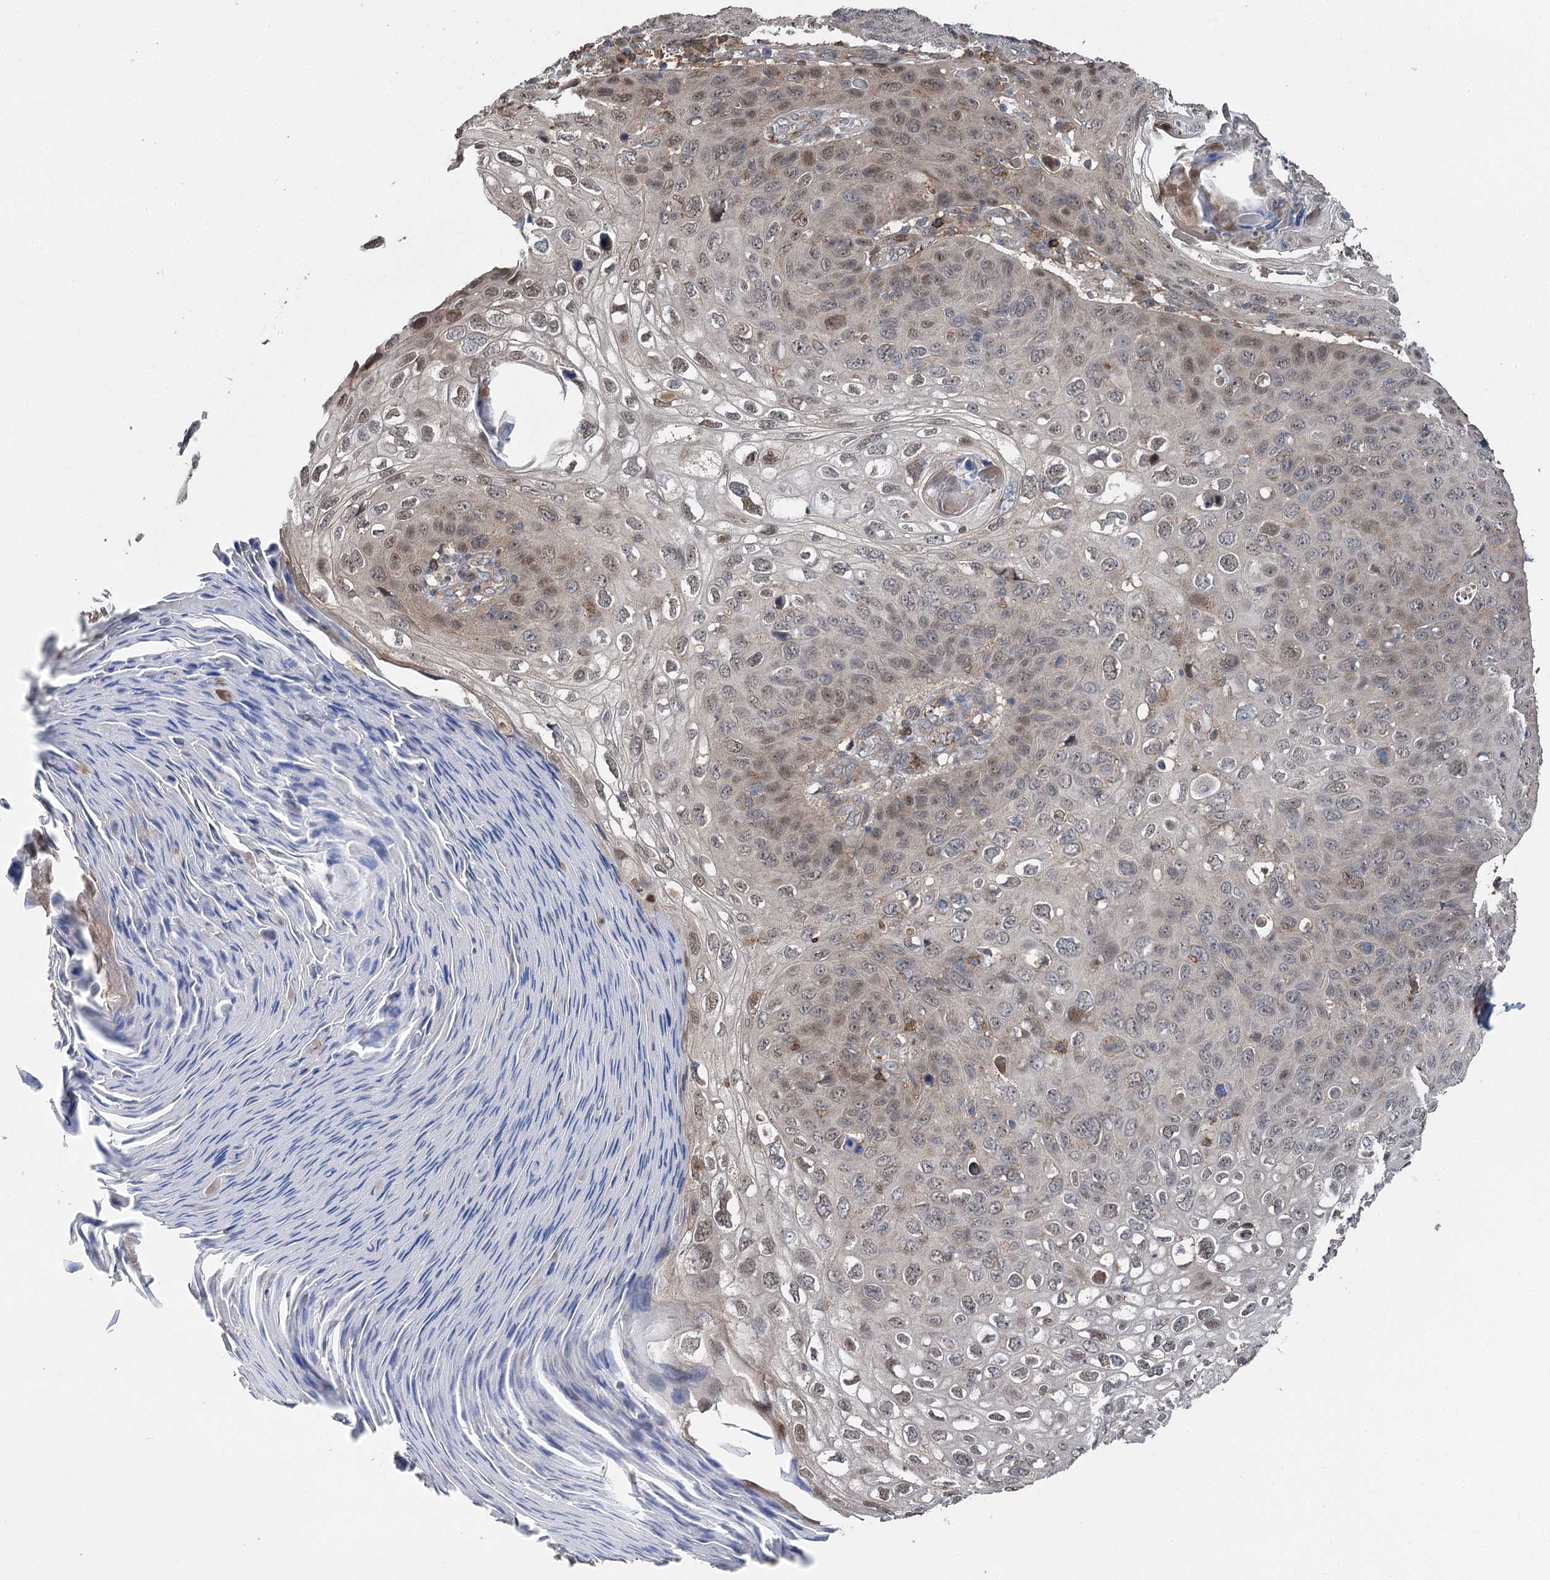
{"staining": {"intensity": "weak", "quantity": "25%-75%", "location": "nuclear"}, "tissue": "skin cancer", "cell_type": "Tumor cells", "image_type": "cancer", "snomed": [{"axis": "morphology", "description": "Squamous cell carcinoma, NOS"}, {"axis": "topography", "description": "Skin"}], "caption": "Skin squamous cell carcinoma tissue shows weak nuclear positivity in about 25%-75% of tumor cells, visualized by immunohistochemistry.", "gene": "STX6", "patient": {"sex": "female", "age": 90}}